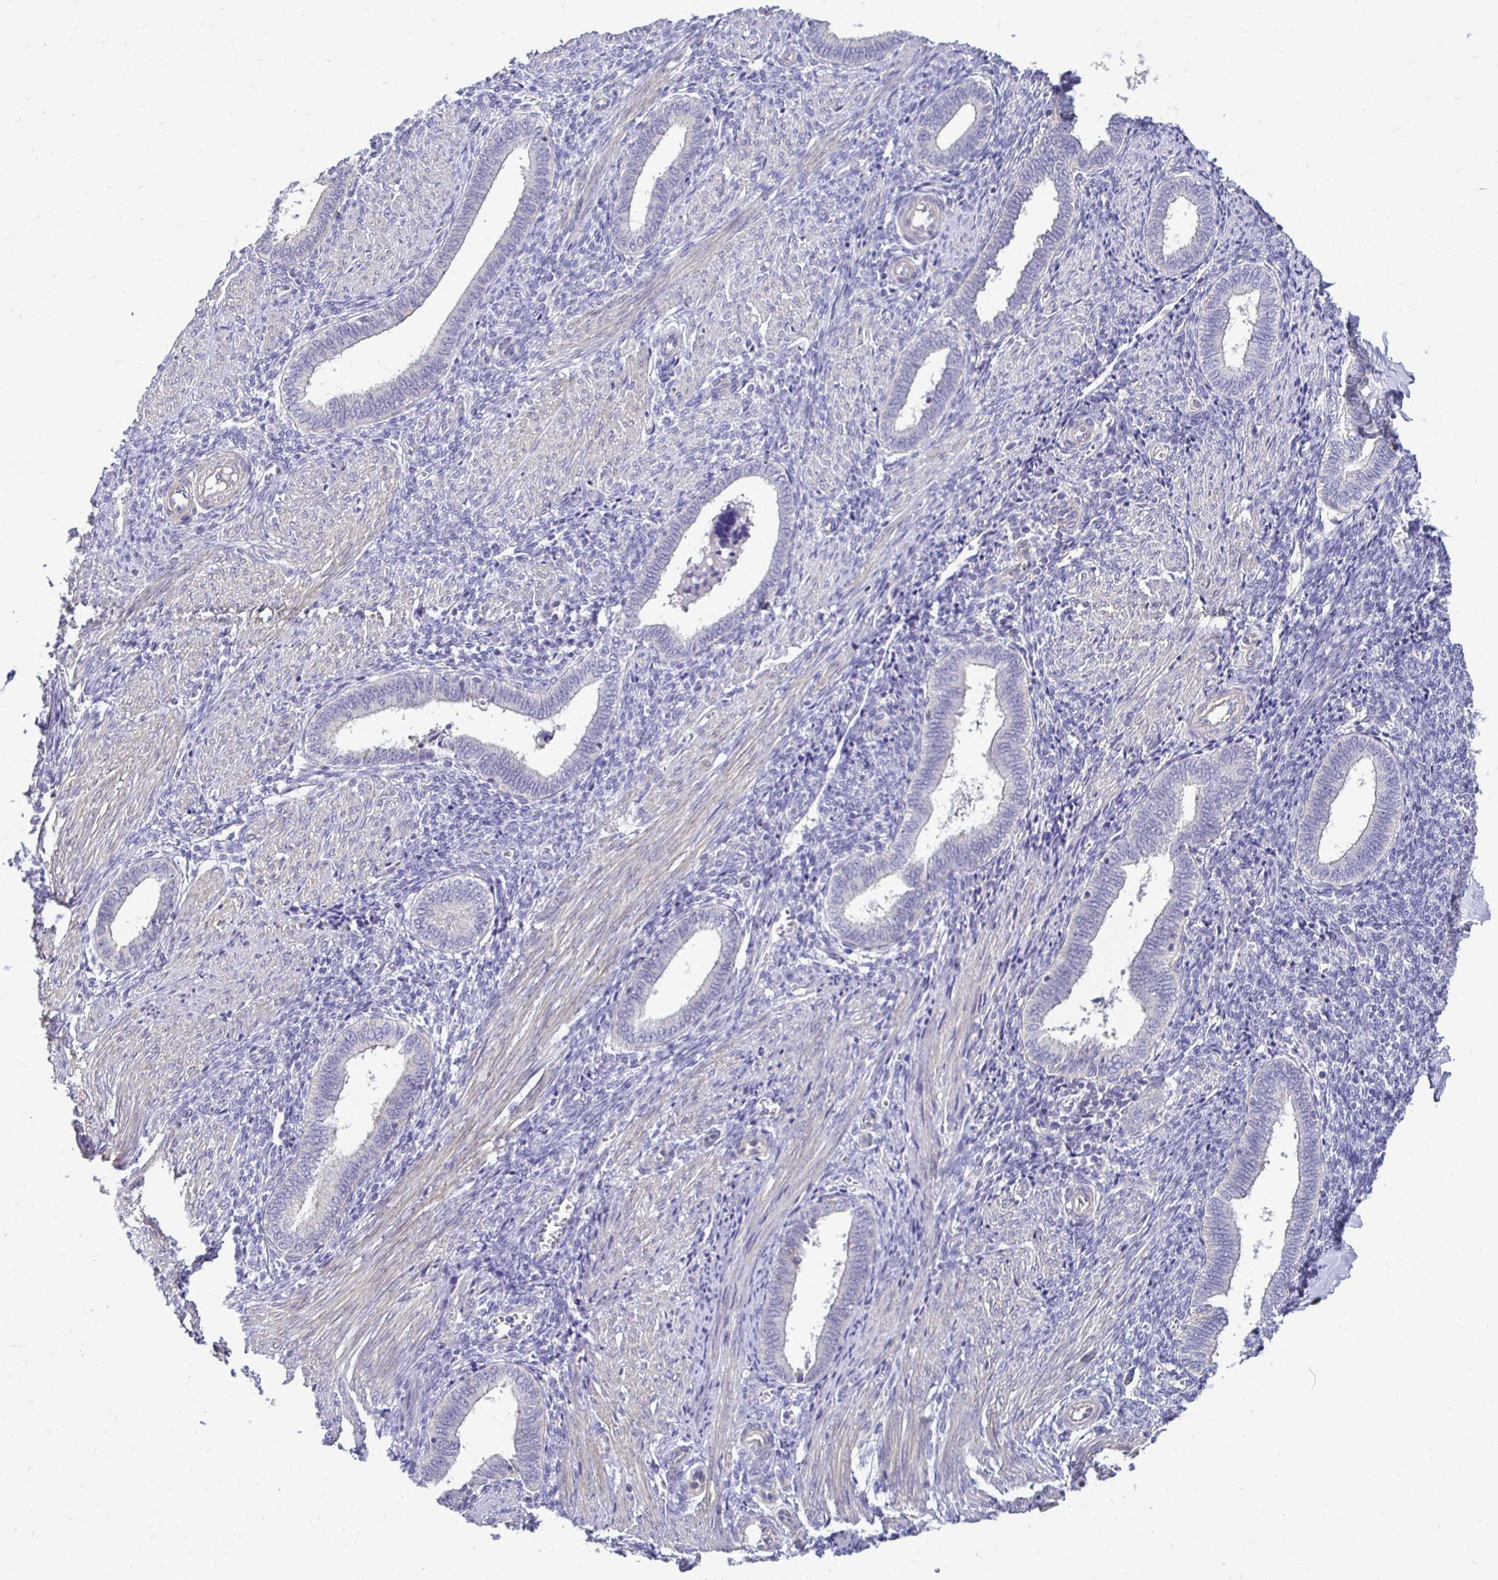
{"staining": {"intensity": "negative", "quantity": "none", "location": "none"}, "tissue": "endometrium", "cell_type": "Cells in endometrial stroma", "image_type": "normal", "snomed": [{"axis": "morphology", "description": "Normal tissue, NOS"}, {"axis": "topography", "description": "Endometrium"}], "caption": "A high-resolution histopathology image shows IHC staining of unremarkable endometrium, which displays no significant staining in cells in endometrial stroma.", "gene": "AKAP6", "patient": {"sex": "female", "age": 42}}